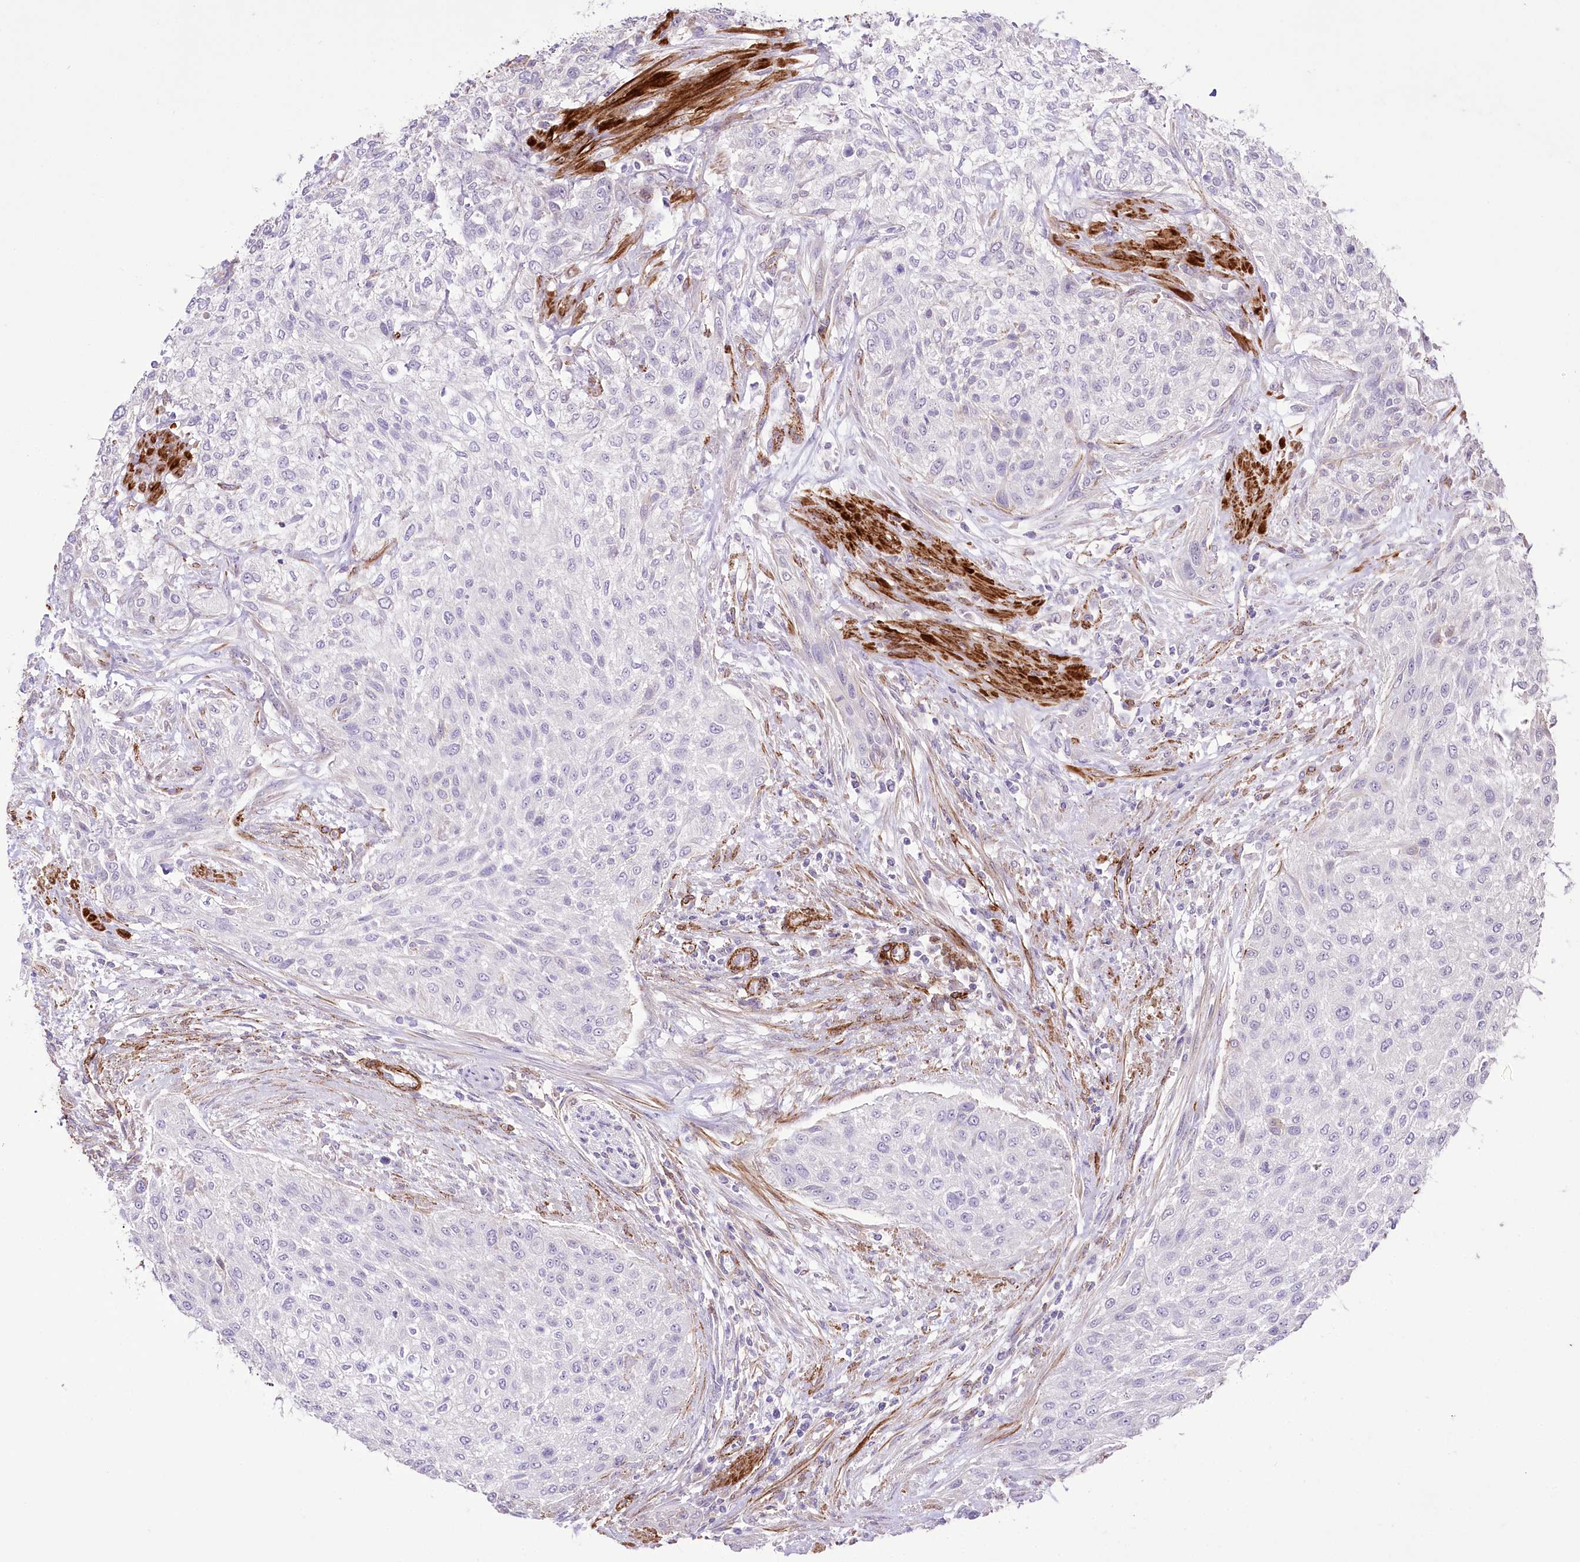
{"staining": {"intensity": "negative", "quantity": "none", "location": "none"}, "tissue": "urothelial cancer", "cell_type": "Tumor cells", "image_type": "cancer", "snomed": [{"axis": "morphology", "description": "Urothelial carcinoma, High grade"}, {"axis": "topography", "description": "Urinary bladder"}], "caption": "This is an IHC photomicrograph of human urothelial cancer. There is no staining in tumor cells.", "gene": "SYNPO2", "patient": {"sex": "male", "age": 35}}